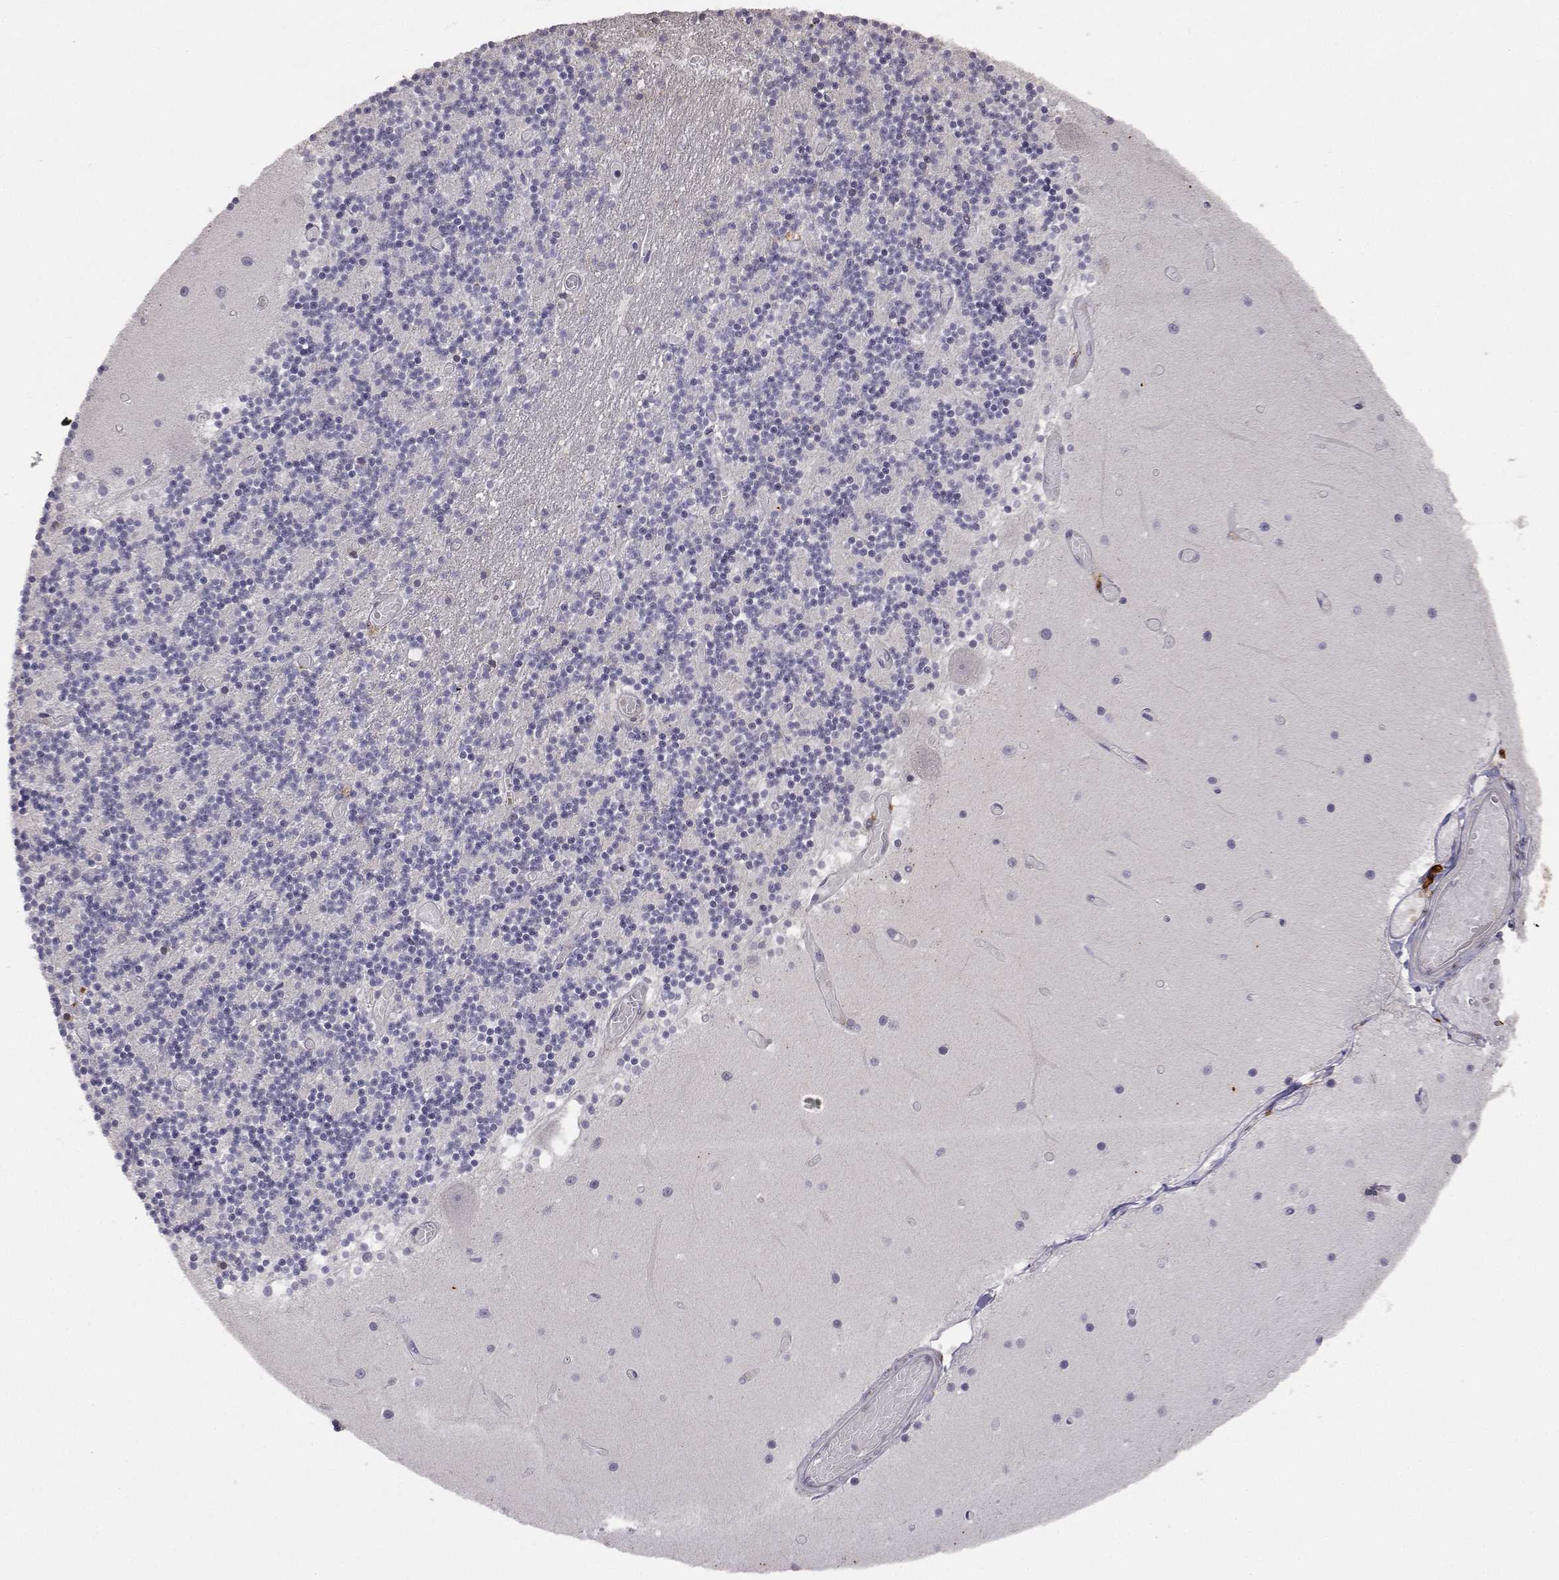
{"staining": {"intensity": "negative", "quantity": "none", "location": "none"}, "tissue": "cerebellum", "cell_type": "Cells in granular layer", "image_type": "normal", "snomed": [{"axis": "morphology", "description": "Normal tissue, NOS"}, {"axis": "topography", "description": "Cerebellum"}], "caption": "Cells in granular layer show no significant positivity in normal cerebellum.", "gene": "SLC6A3", "patient": {"sex": "female", "age": 28}}